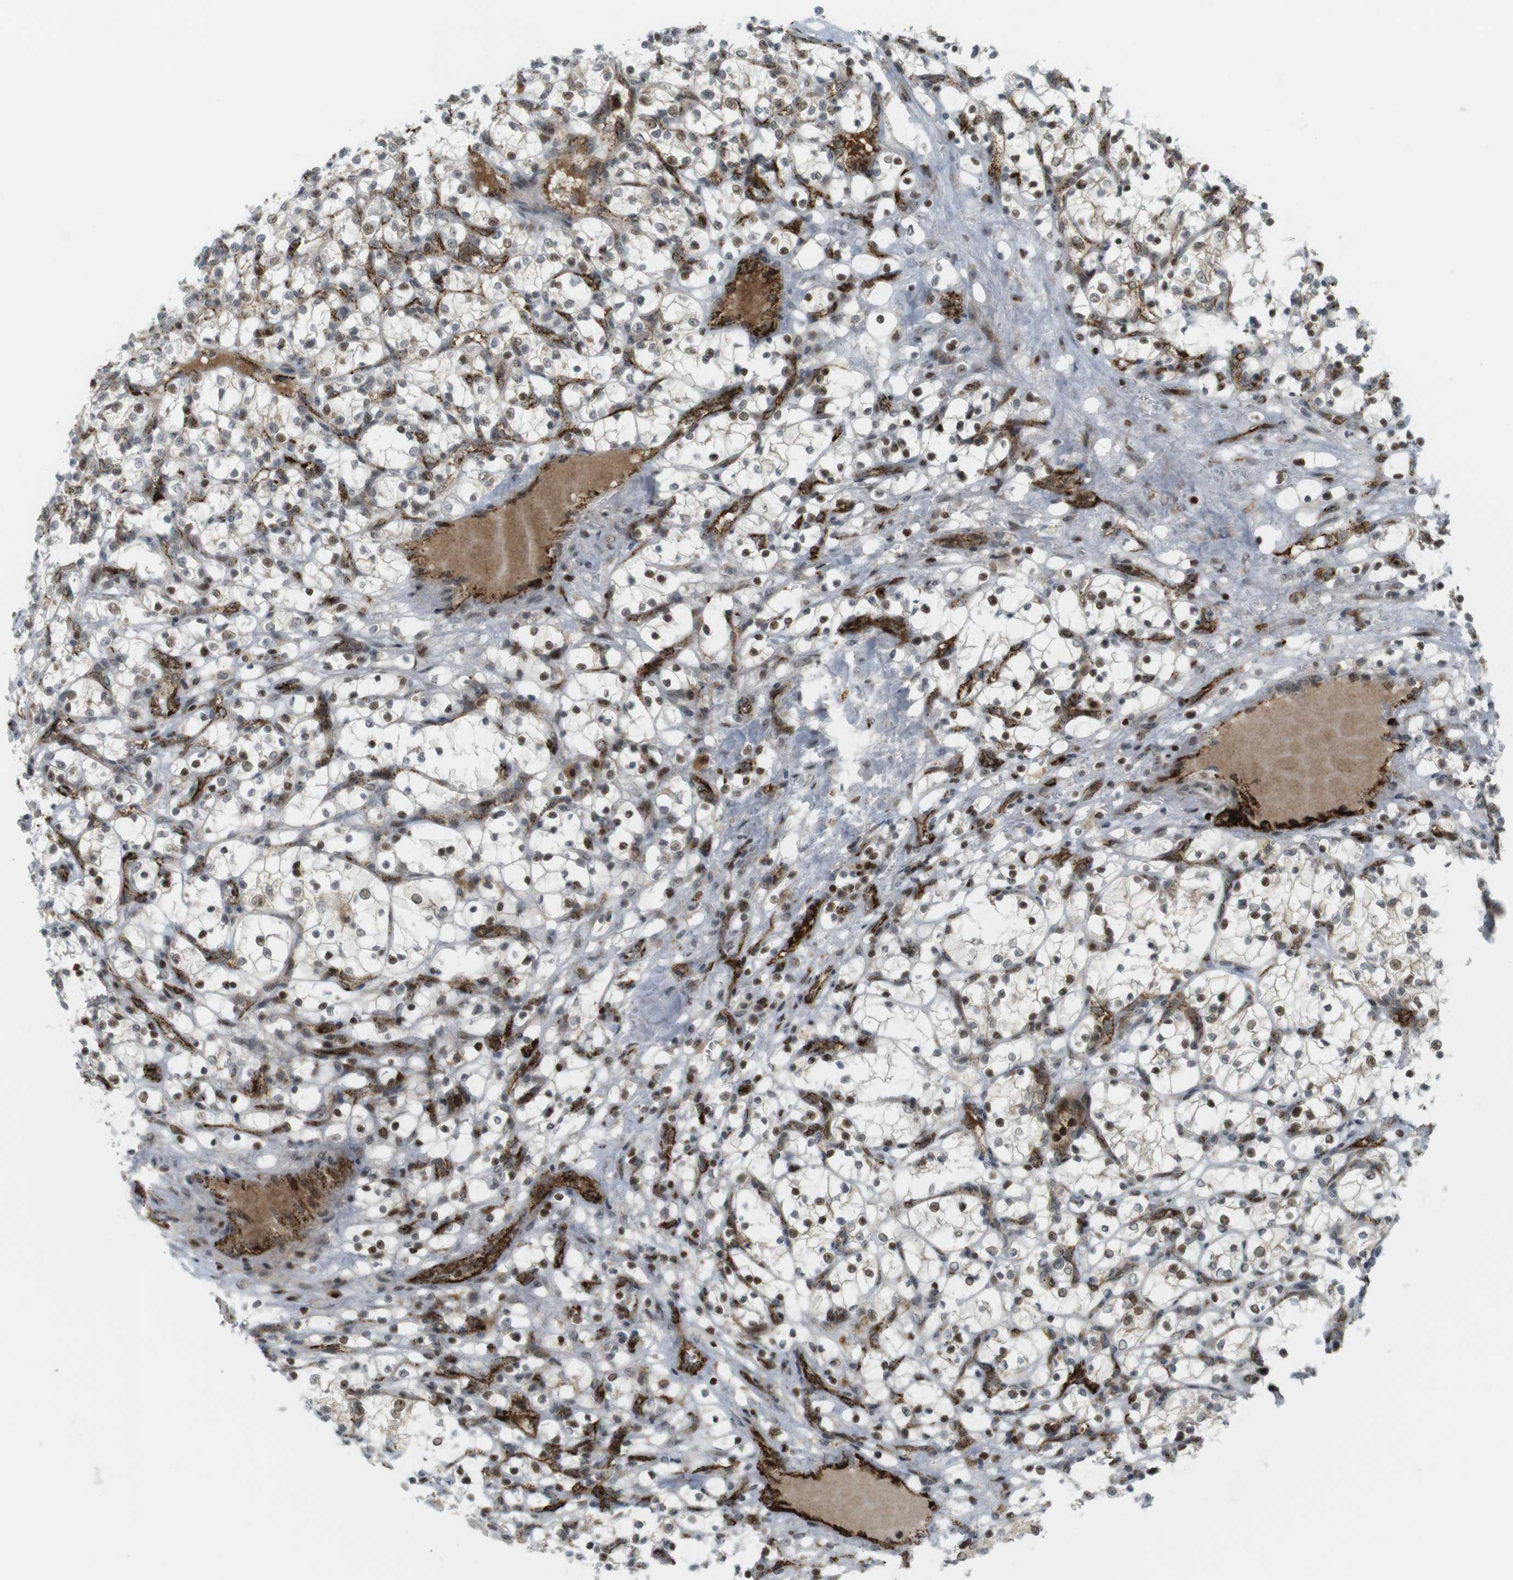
{"staining": {"intensity": "weak", "quantity": "25%-75%", "location": "nuclear"}, "tissue": "renal cancer", "cell_type": "Tumor cells", "image_type": "cancer", "snomed": [{"axis": "morphology", "description": "Adenocarcinoma, NOS"}, {"axis": "topography", "description": "Kidney"}], "caption": "Weak nuclear protein staining is appreciated in about 25%-75% of tumor cells in renal cancer.", "gene": "PPP1R13B", "patient": {"sex": "female", "age": 69}}